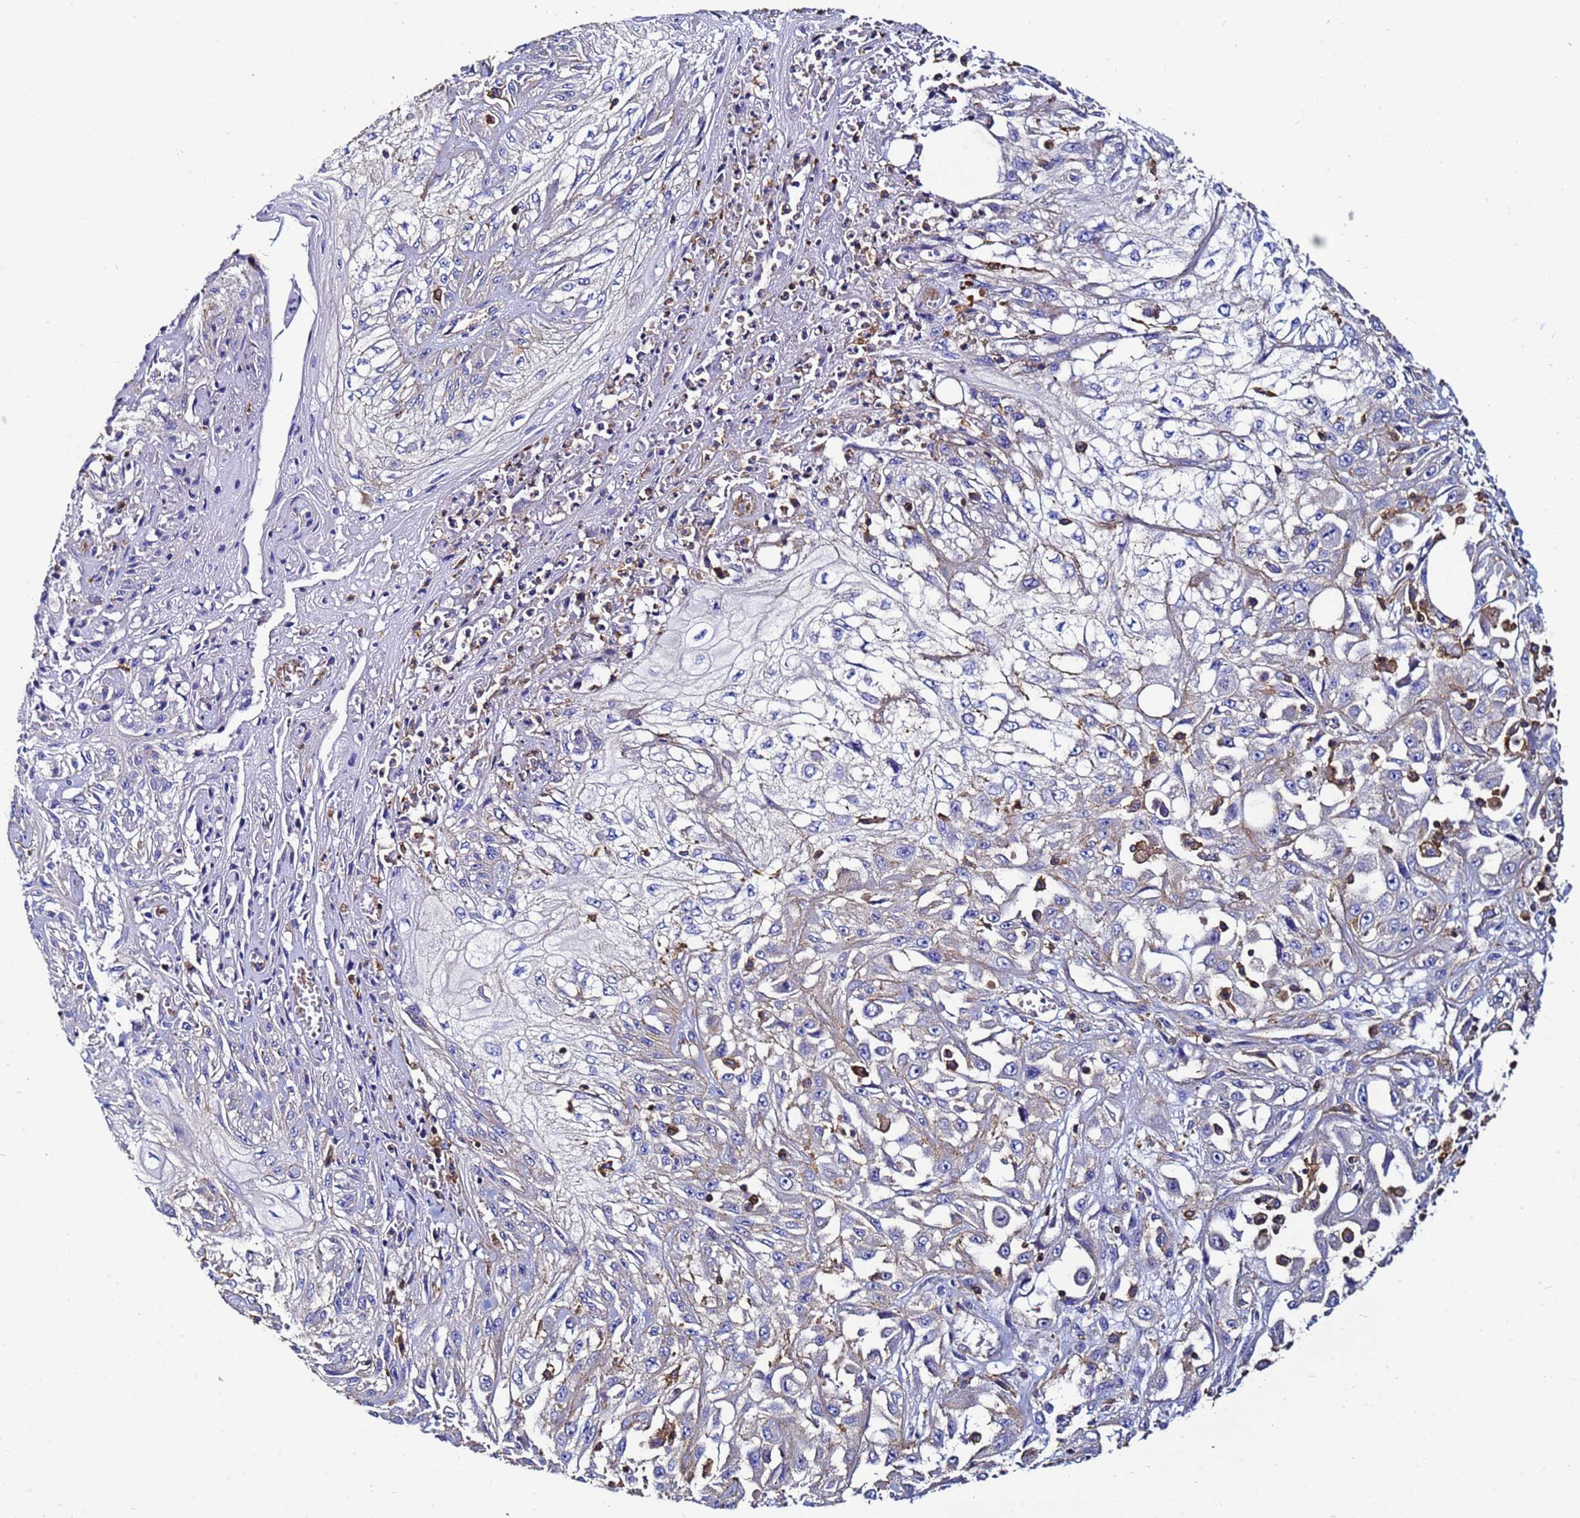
{"staining": {"intensity": "negative", "quantity": "none", "location": "none"}, "tissue": "skin cancer", "cell_type": "Tumor cells", "image_type": "cancer", "snomed": [{"axis": "morphology", "description": "Squamous cell carcinoma, NOS"}, {"axis": "morphology", "description": "Squamous cell carcinoma, metastatic, NOS"}, {"axis": "topography", "description": "Skin"}, {"axis": "topography", "description": "Lymph node"}], "caption": "A histopathology image of human squamous cell carcinoma (skin) is negative for staining in tumor cells.", "gene": "ACTB", "patient": {"sex": "male", "age": 75}}